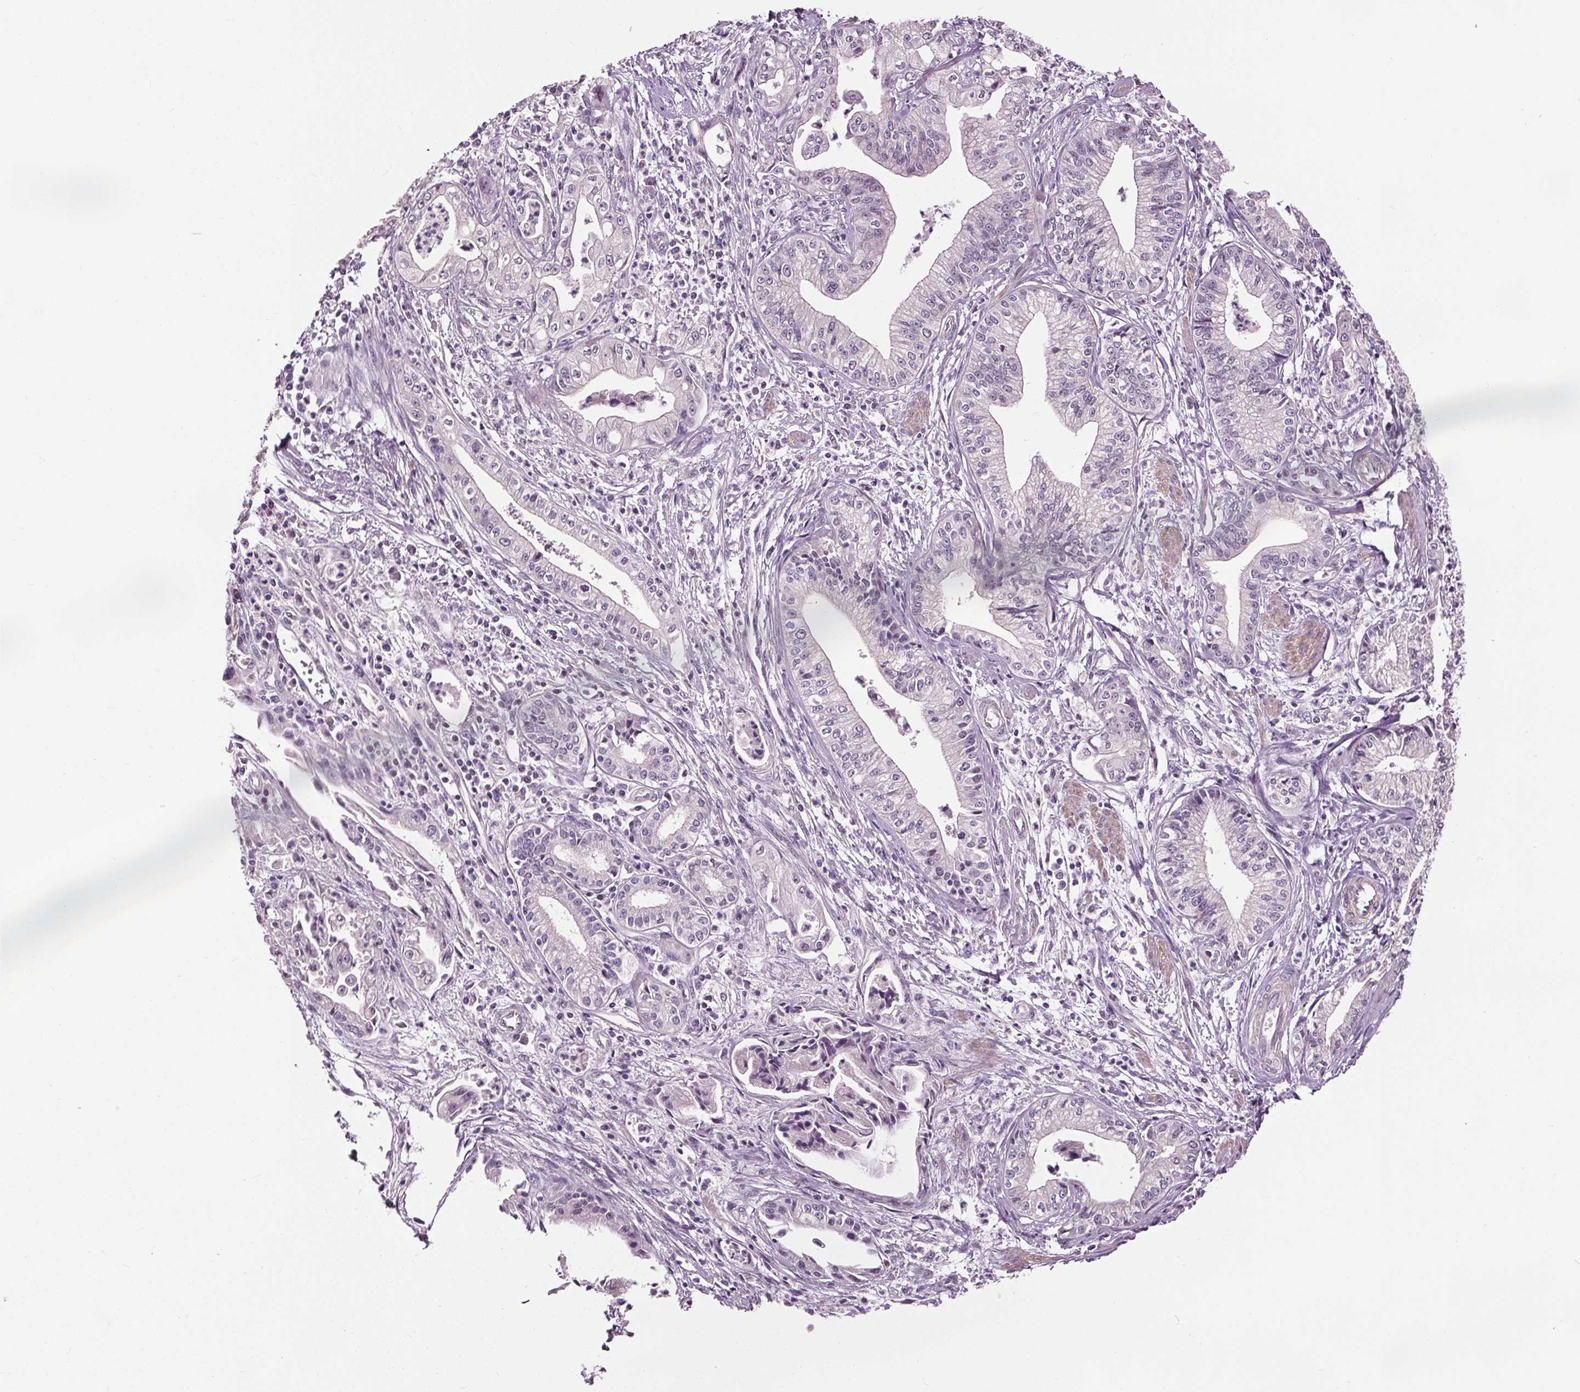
{"staining": {"intensity": "negative", "quantity": "none", "location": "none"}, "tissue": "pancreatic cancer", "cell_type": "Tumor cells", "image_type": "cancer", "snomed": [{"axis": "morphology", "description": "Adenocarcinoma, NOS"}, {"axis": "topography", "description": "Pancreas"}], "caption": "High magnification brightfield microscopy of pancreatic cancer stained with DAB (brown) and counterstained with hematoxylin (blue): tumor cells show no significant positivity.", "gene": "RASA1", "patient": {"sex": "female", "age": 65}}